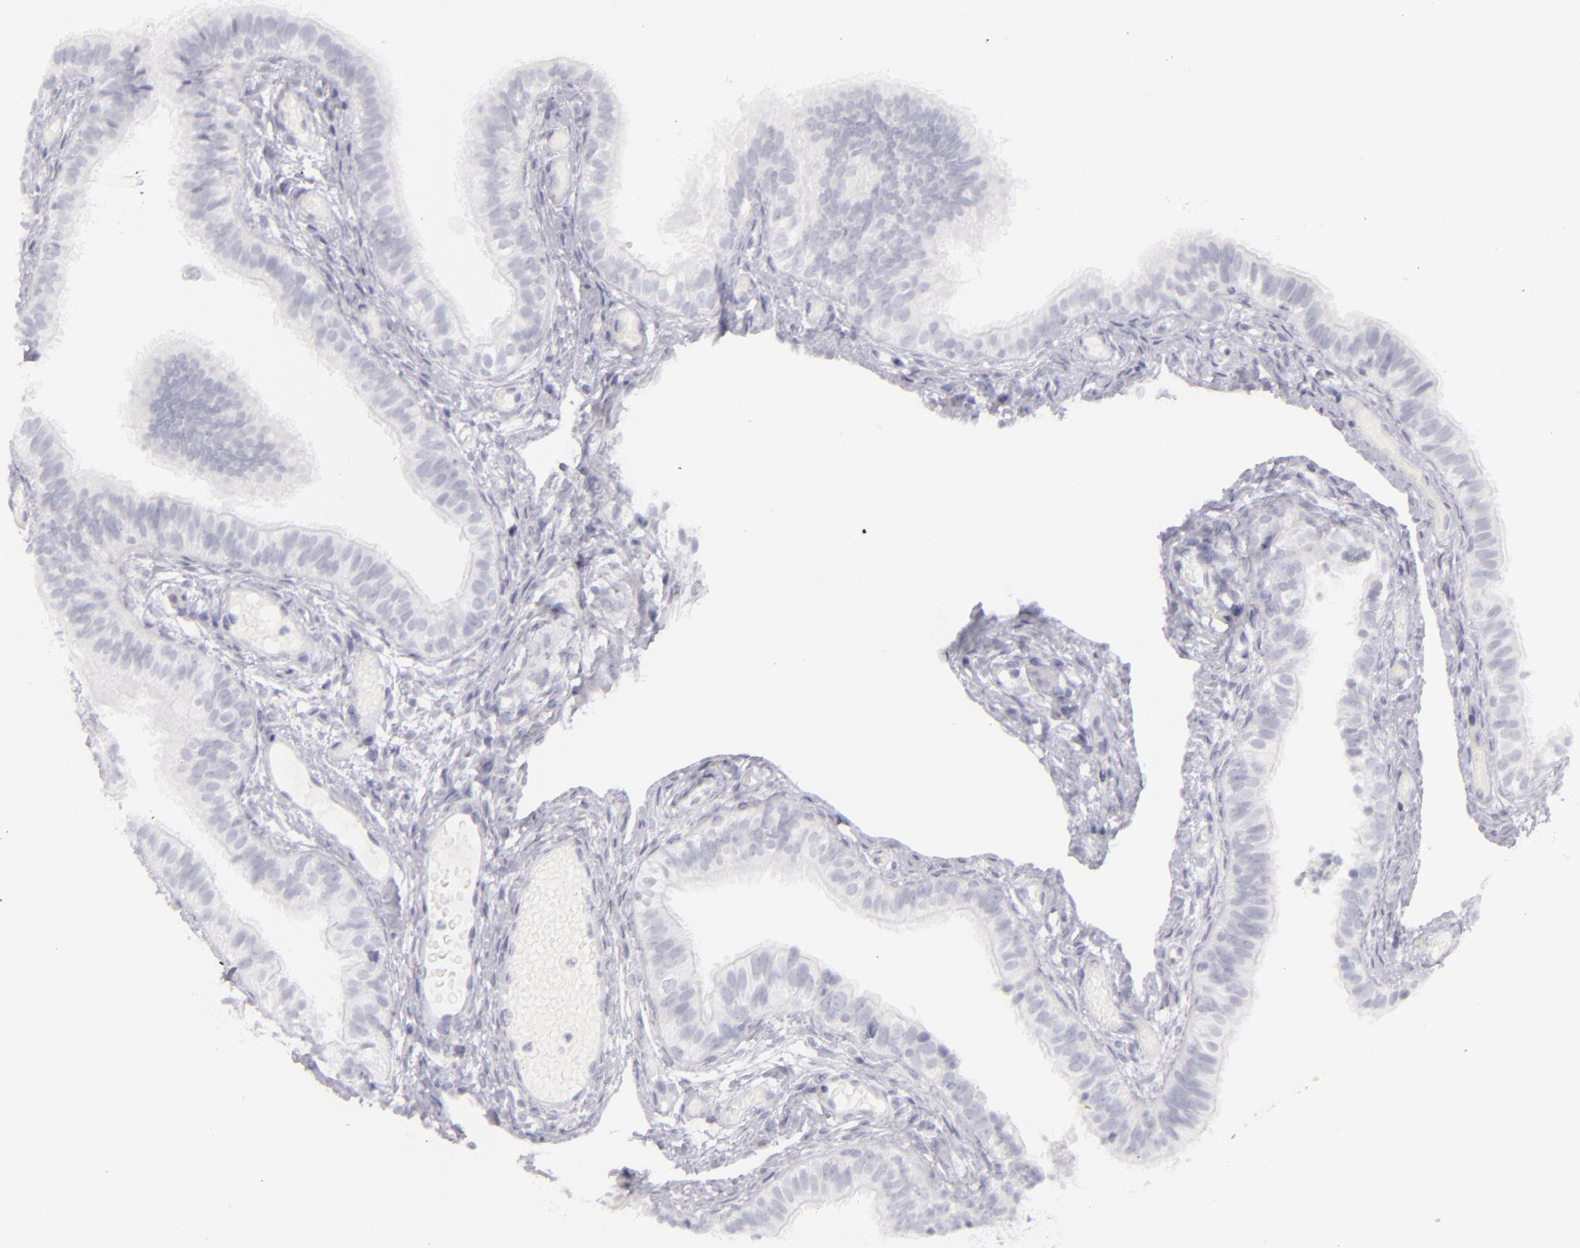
{"staining": {"intensity": "negative", "quantity": "none", "location": "none"}, "tissue": "fallopian tube", "cell_type": "Glandular cells", "image_type": "normal", "snomed": [{"axis": "morphology", "description": "Normal tissue, NOS"}, {"axis": "morphology", "description": "Dermoid, NOS"}, {"axis": "topography", "description": "Fallopian tube"}], "caption": "DAB (3,3'-diaminobenzidine) immunohistochemical staining of normal fallopian tube reveals no significant expression in glandular cells. The staining is performed using DAB brown chromogen with nuclei counter-stained in using hematoxylin.", "gene": "FLG", "patient": {"sex": "female", "age": 33}}